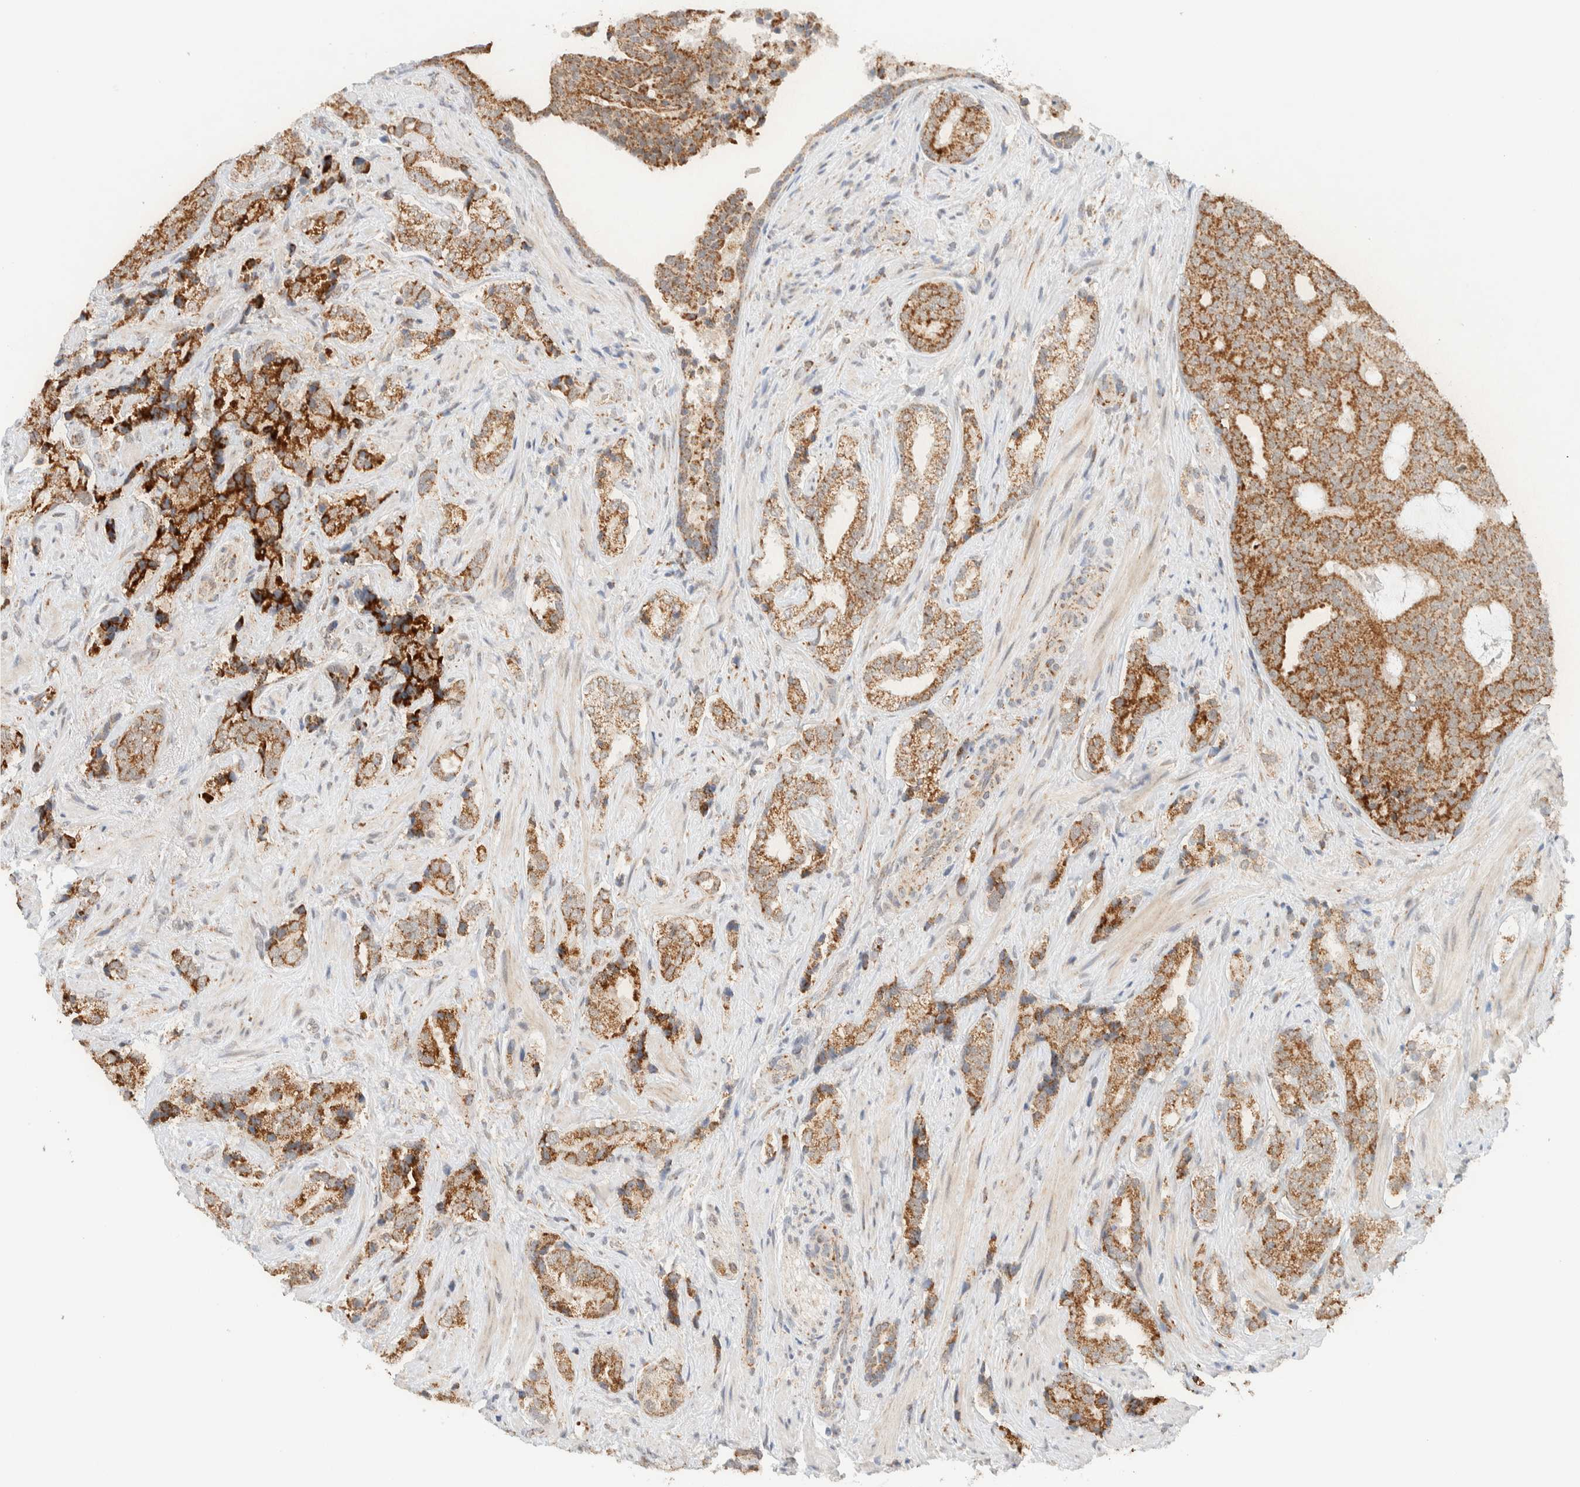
{"staining": {"intensity": "moderate", "quantity": ">75%", "location": "cytoplasmic/membranous"}, "tissue": "prostate cancer", "cell_type": "Tumor cells", "image_type": "cancer", "snomed": [{"axis": "morphology", "description": "Adenocarcinoma, High grade"}, {"axis": "topography", "description": "Prostate"}], "caption": "This is a micrograph of immunohistochemistry (IHC) staining of high-grade adenocarcinoma (prostate), which shows moderate expression in the cytoplasmic/membranous of tumor cells.", "gene": "MRPL41", "patient": {"sex": "male", "age": 71}}